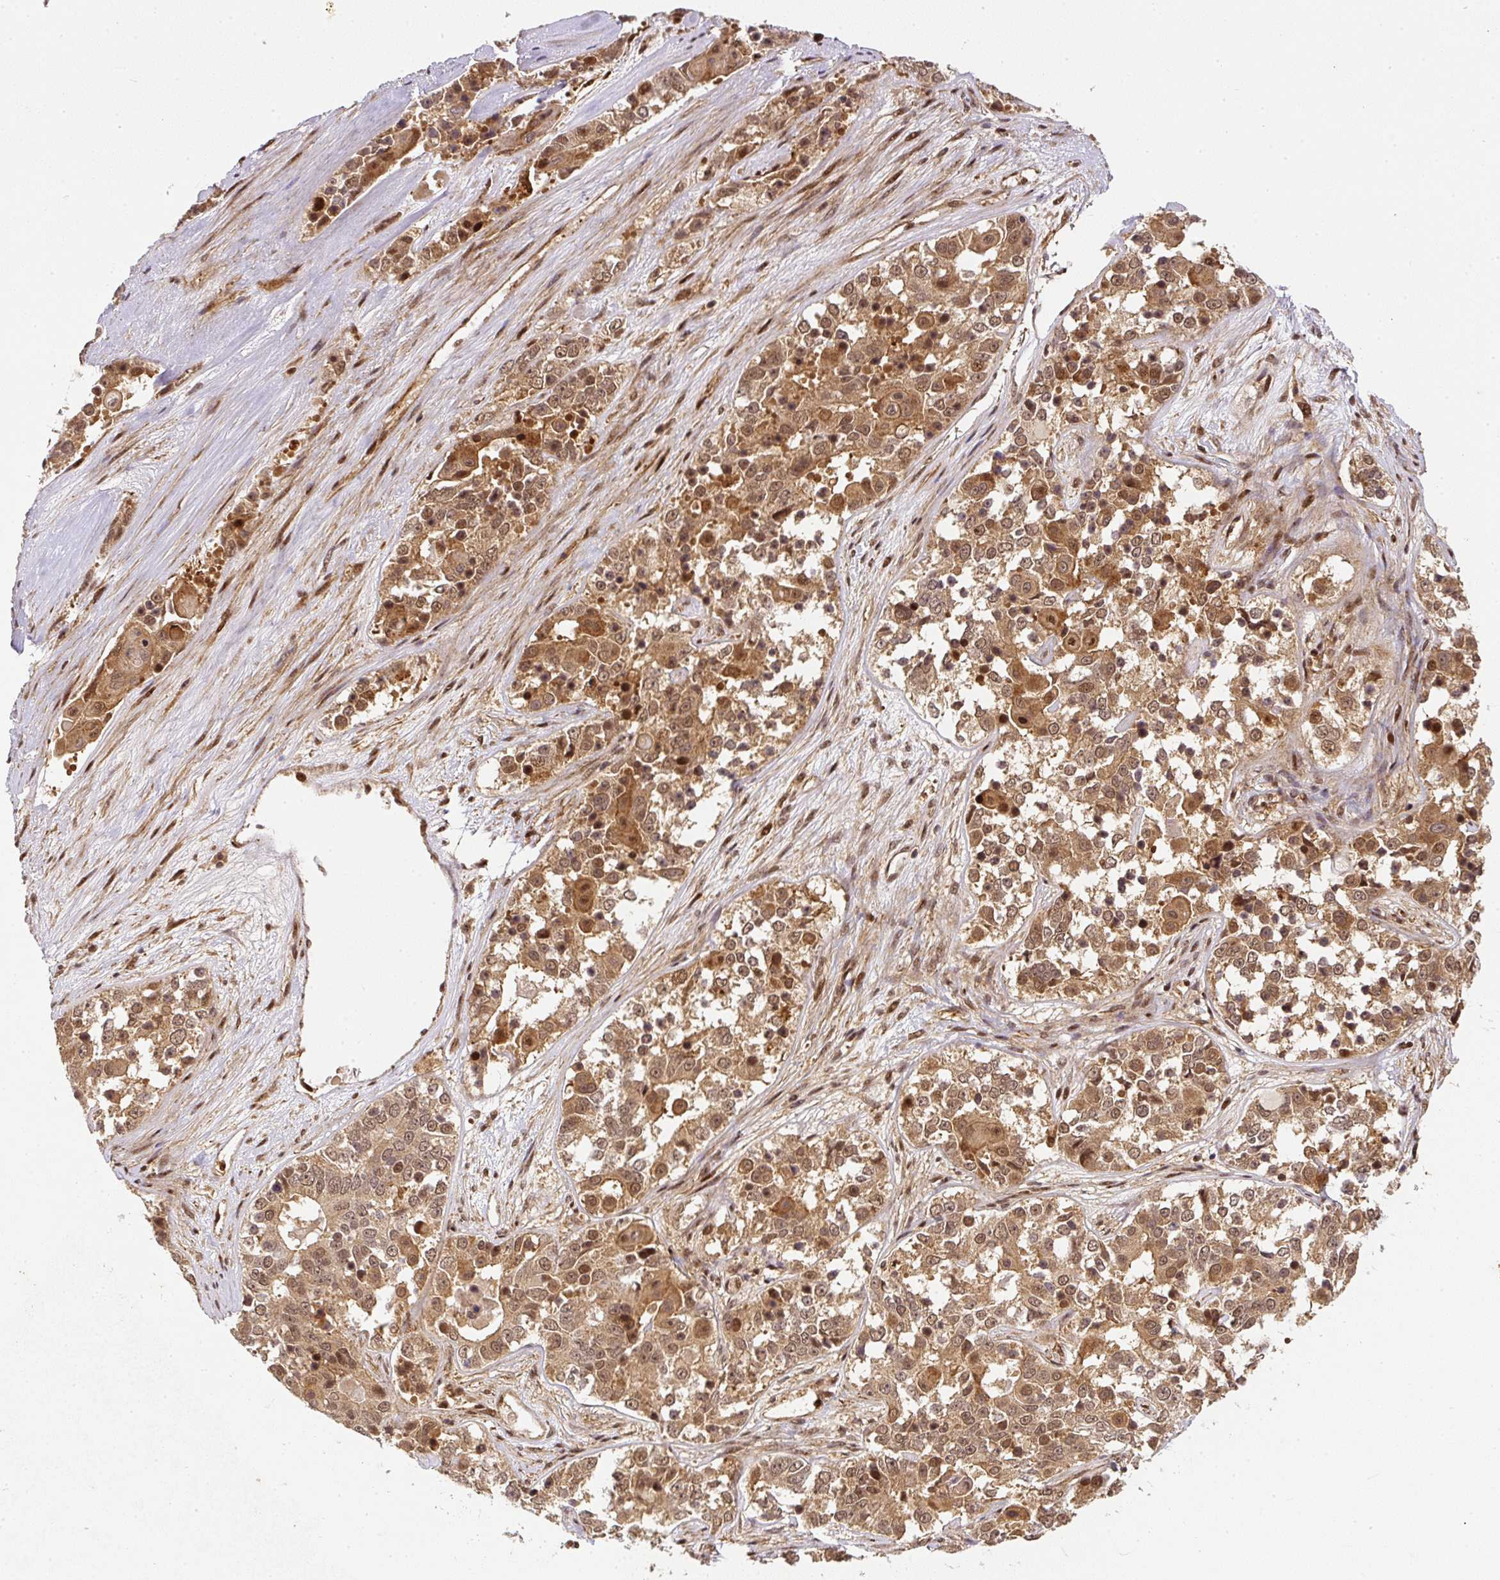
{"staining": {"intensity": "moderate", "quantity": ">75%", "location": "cytoplasmic/membranous,nuclear"}, "tissue": "ovarian cancer", "cell_type": "Tumor cells", "image_type": "cancer", "snomed": [{"axis": "morphology", "description": "Carcinoma, endometroid"}, {"axis": "topography", "description": "Ovary"}], "caption": "IHC (DAB) staining of human endometroid carcinoma (ovarian) shows moderate cytoplasmic/membranous and nuclear protein positivity in approximately >75% of tumor cells. (IHC, brightfield microscopy, high magnification).", "gene": "PSMD1", "patient": {"sex": "female", "age": 51}}